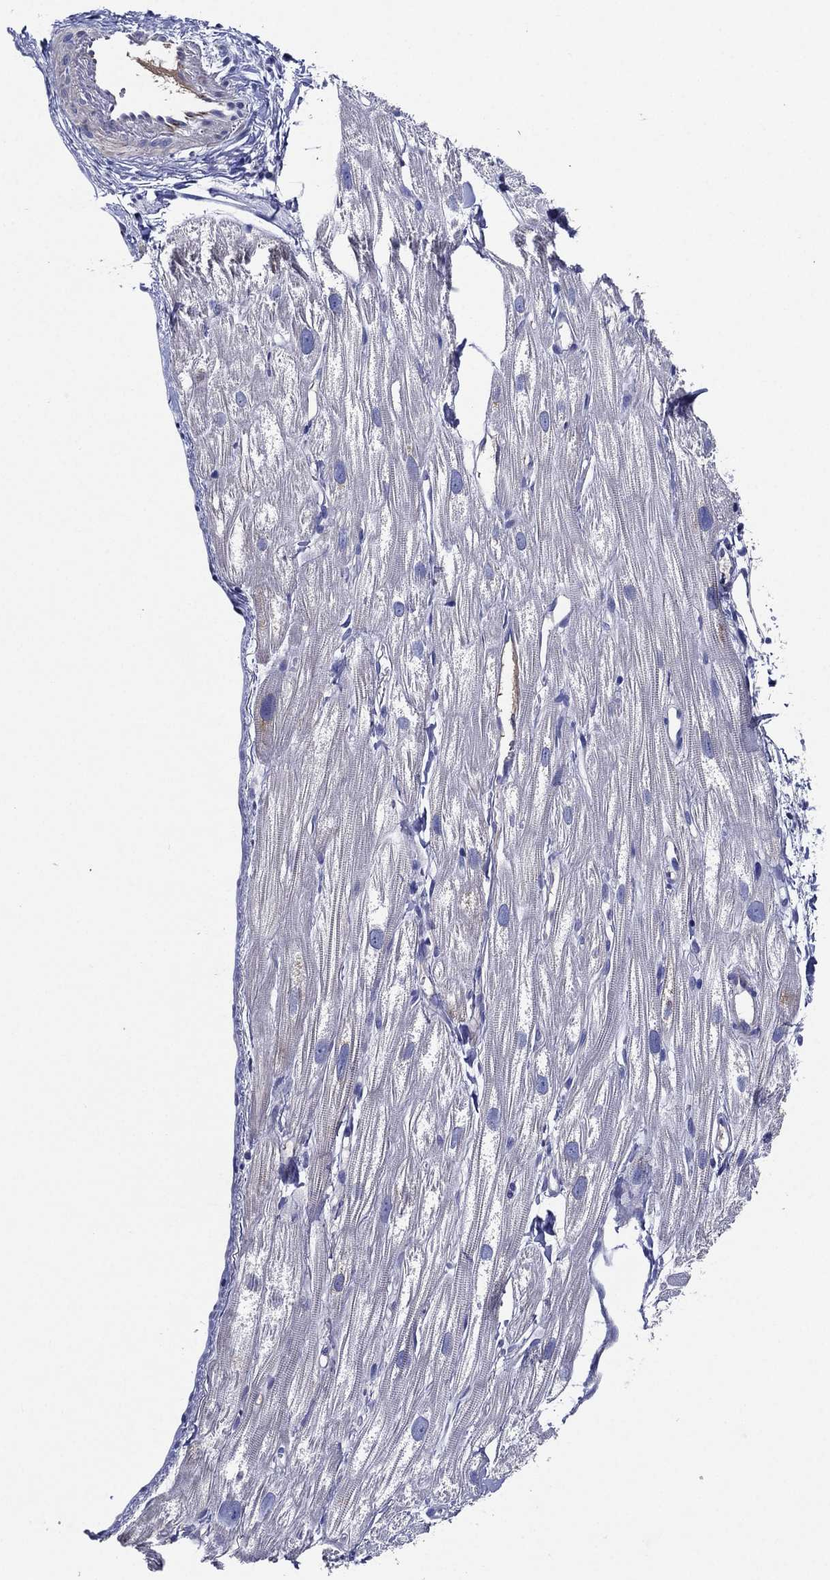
{"staining": {"intensity": "negative", "quantity": "none", "location": "none"}, "tissue": "heart muscle", "cell_type": "Cardiomyocytes", "image_type": "normal", "snomed": [{"axis": "morphology", "description": "Normal tissue, NOS"}, {"axis": "topography", "description": "Heart"}], "caption": "IHC histopathology image of unremarkable heart muscle stained for a protein (brown), which exhibits no positivity in cardiomyocytes. (Stains: DAB (3,3'-diaminobenzidine) immunohistochemistry with hematoxylin counter stain, Microscopy: brightfield microscopy at high magnification).", "gene": "TMPRSS11D", "patient": {"sex": "male", "age": 58}}